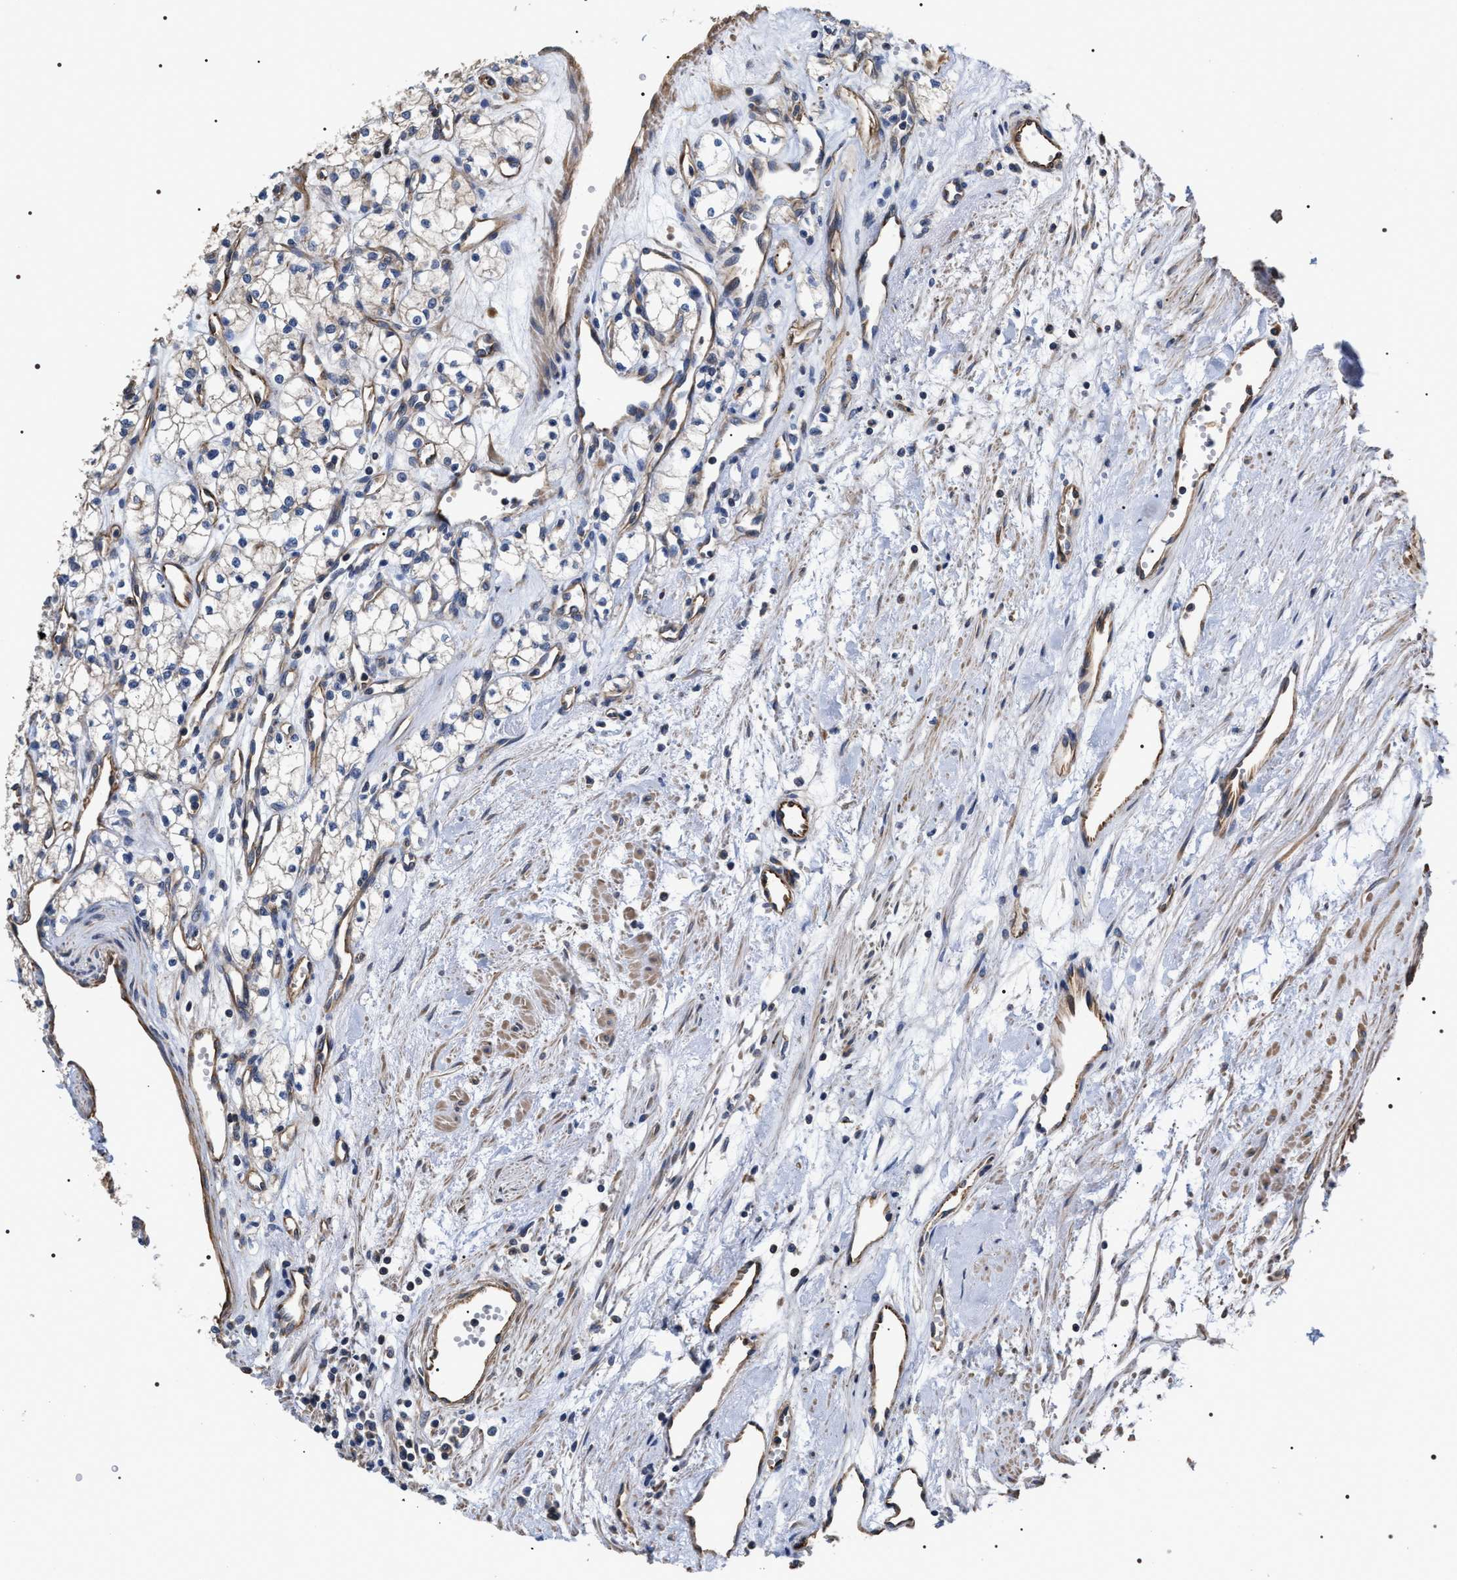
{"staining": {"intensity": "weak", "quantity": "25%-75%", "location": "cytoplasmic/membranous"}, "tissue": "renal cancer", "cell_type": "Tumor cells", "image_type": "cancer", "snomed": [{"axis": "morphology", "description": "Adenocarcinoma, NOS"}, {"axis": "topography", "description": "Kidney"}], "caption": "Immunohistochemistry (IHC) photomicrograph of neoplastic tissue: renal cancer (adenocarcinoma) stained using immunohistochemistry shows low levels of weak protein expression localized specifically in the cytoplasmic/membranous of tumor cells, appearing as a cytoplasmic/membranous brown color.", "gene": "TSPAN33", "patient": {"sex": "male", "age": 59}}